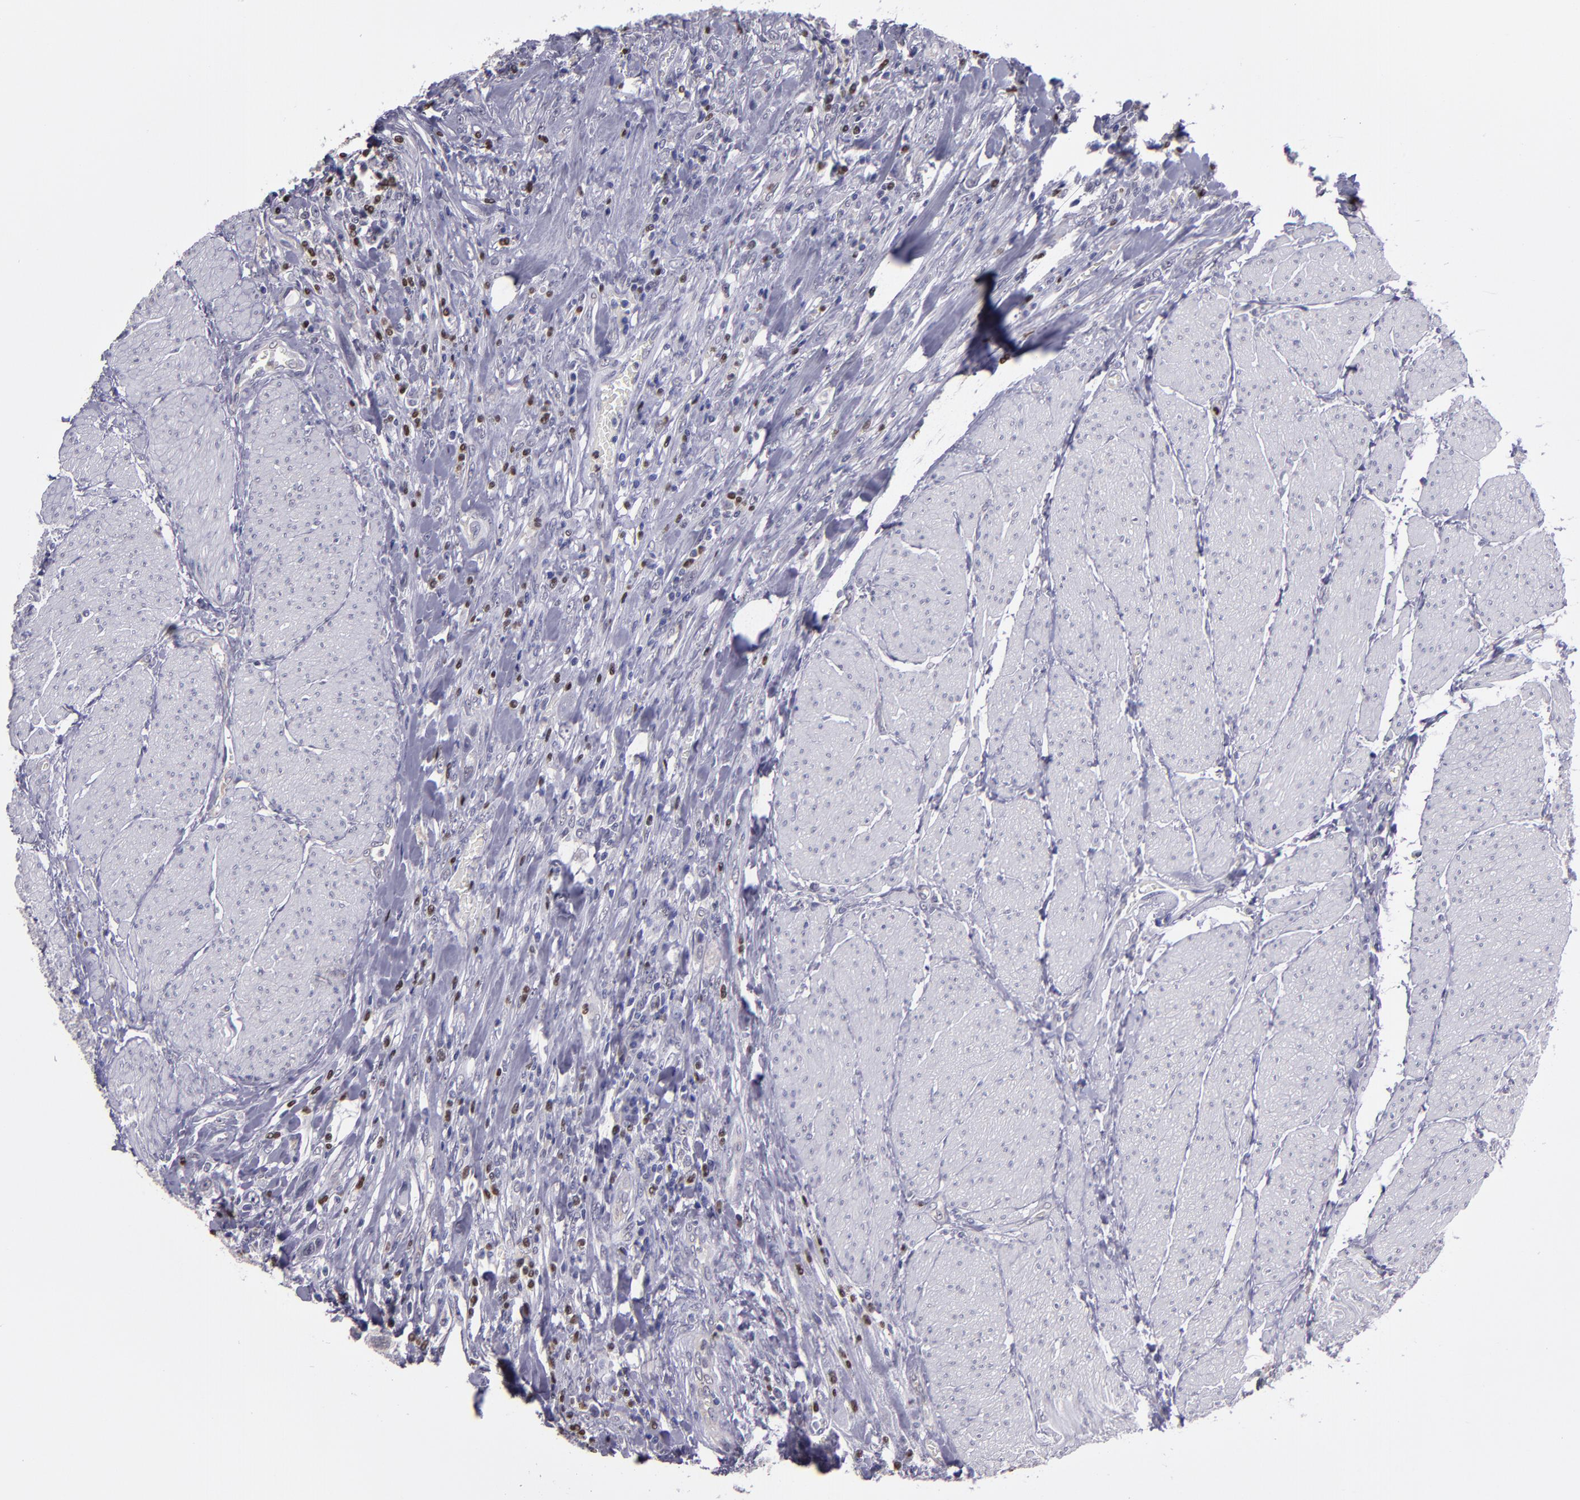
{"staining": {"intensity": "negative", "quantity": "none", "location": "none"}, "tissue": "urothelial cancer", "cell_type": "Tumor cells", "image_type": "cancer", "snomed": [{"axis": "morphology", "description": "Urothelial carcinoma, High grade"}, {"axis": "topography", "description": "Urinary bladder"}], "caption": "There is no significant staining in tumor cells of urothelial cancer.", "gene": "CEBPE", "patient": {"sex": "male", "age": 50}}